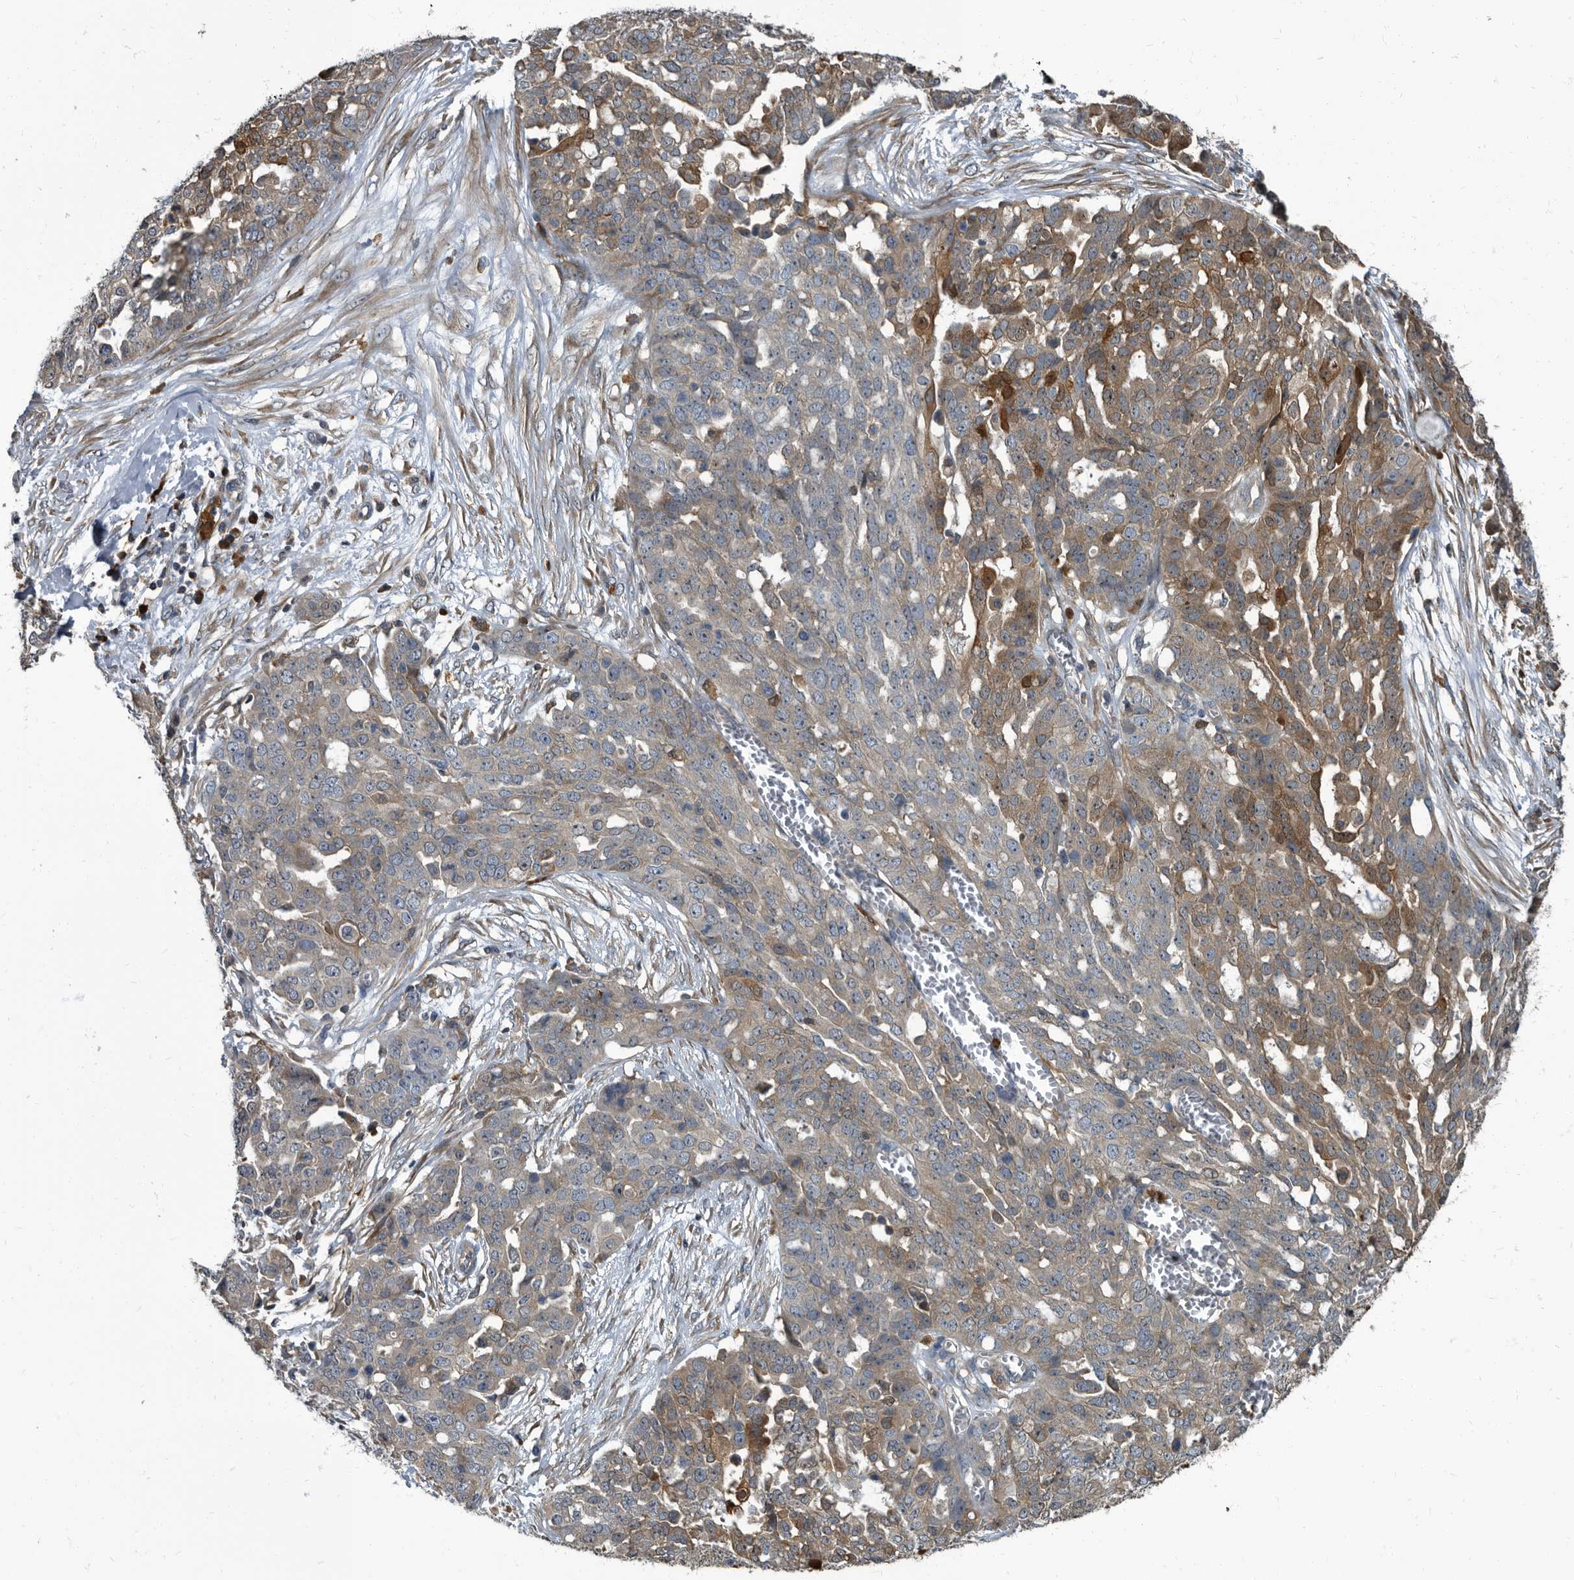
{"staining": {"intensity": "moderate", "quantity": "<25%", "location": "cytoplasmic/membranous"}, "tissue": "ovarian cancer", "cell_type": "Tumor cells", "image_type": "cancer", "snomed": [{"axis": "morphology", "description": "Cystadenocarcinoma, serous, NOS"}, {"axis": "topography", "description": "Soft tissue"}, {"axis": "topography", "description": "Ovary"}], "caption": "Ovarian cancer stained with DAB immunohistochemistry (IHC) demonstrates low levels of moderate cytoplasmic/membranous expression in about <25% of tumor cells. The staining is performed using DAB brown chromogen to label protein expression. The nuclei are counter-stained blue using hematoxylin.", "gene": "CDV3", "patient": {"sex": "female", "age": 57}}